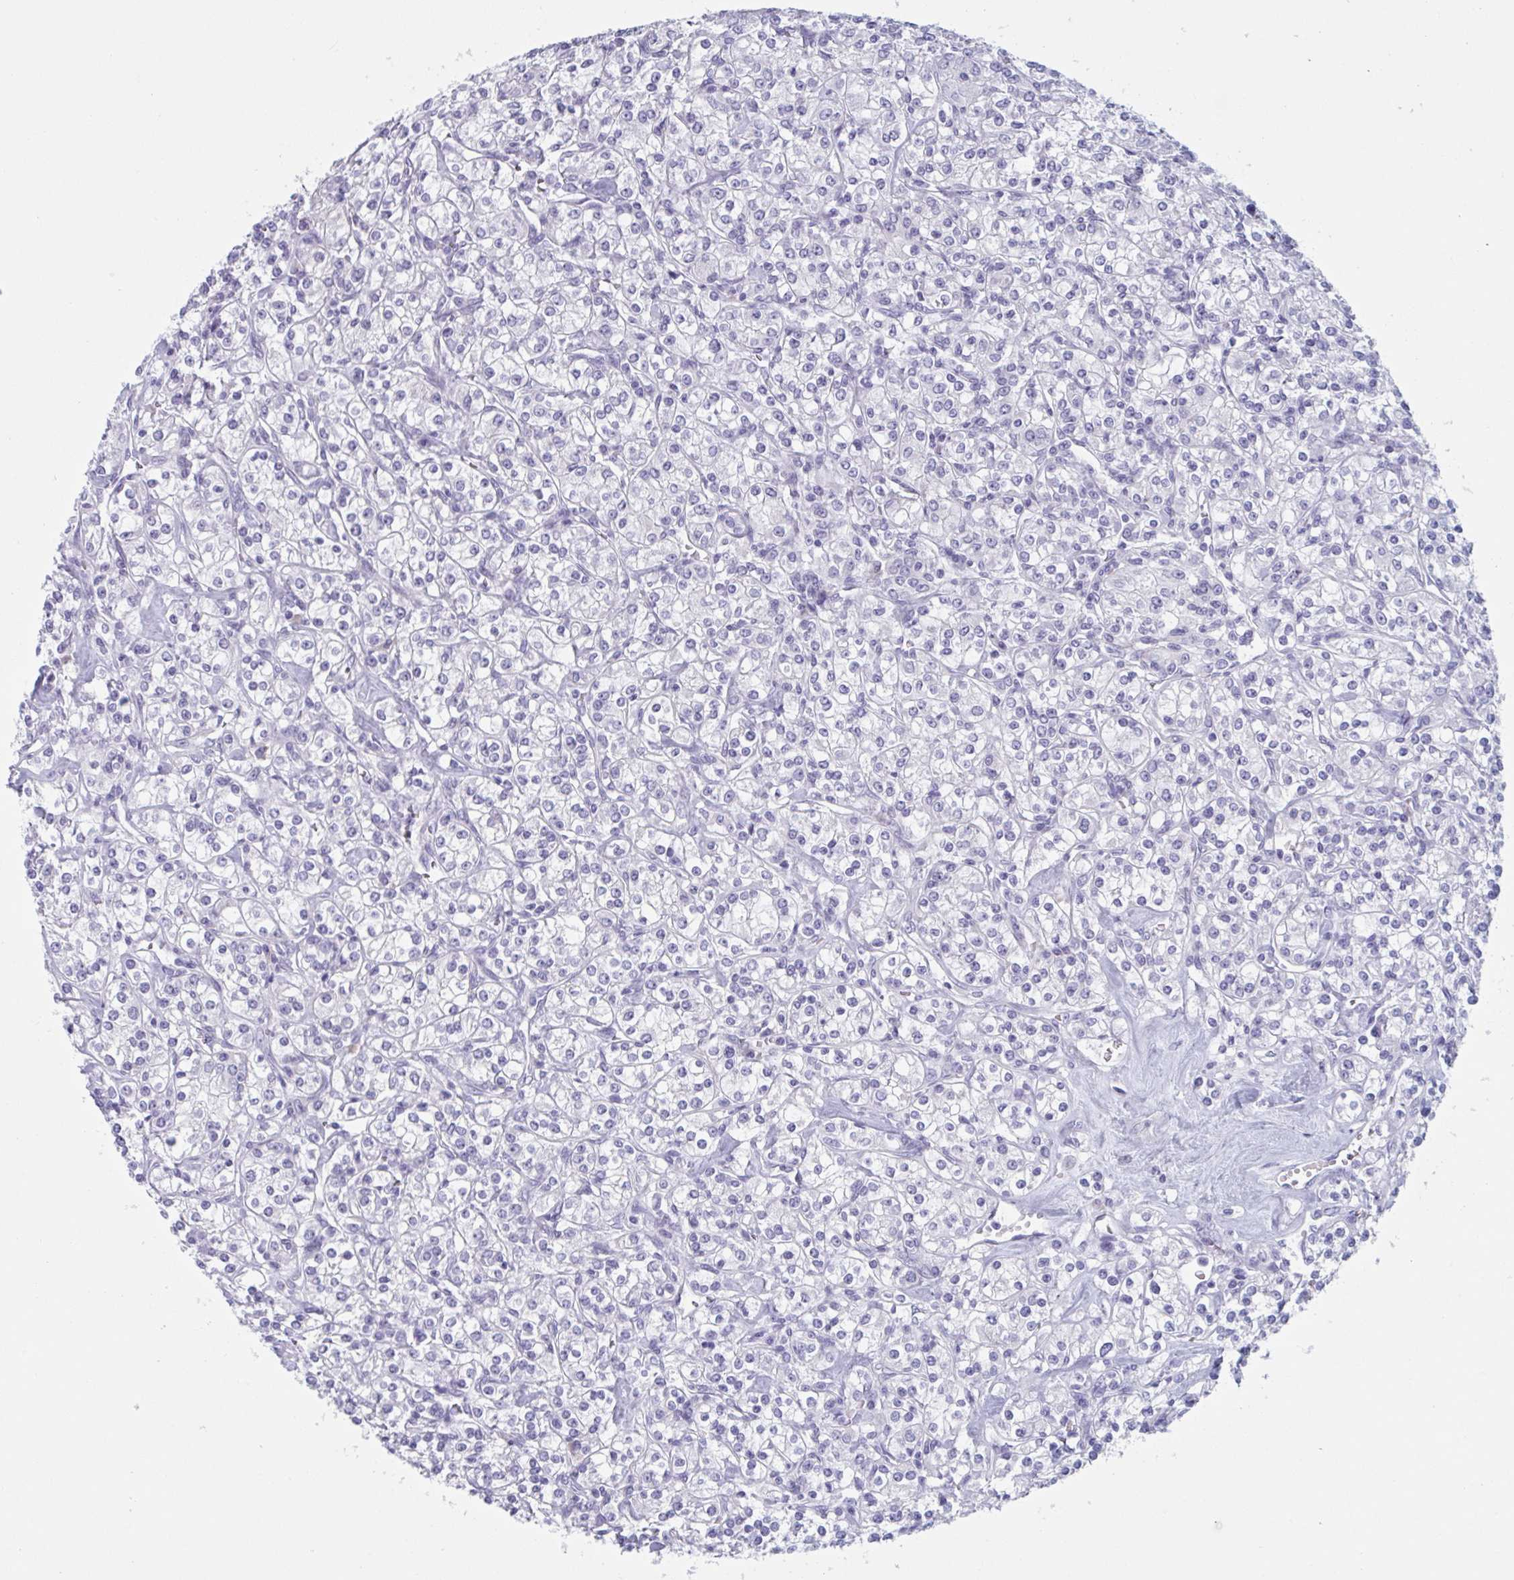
{"staining": {"intensity": "negative", "quantity": "none", "location": "none"}, "tissue": "renal cancer", "cell_type": "Tumor cells", "image_type": "cancer", "snomed": [{"axis": "morphology", "description": "Adenocarcinoma, NOS"}, {"axis": "topography", "description": "Kidney"}], "caption": "An image of adenocarcinoma (renal) stained for a protein reveals no brown staining in tumor cells.", "gene": "HSD11B2", "patient": {"sex": "male", "age": 77}}